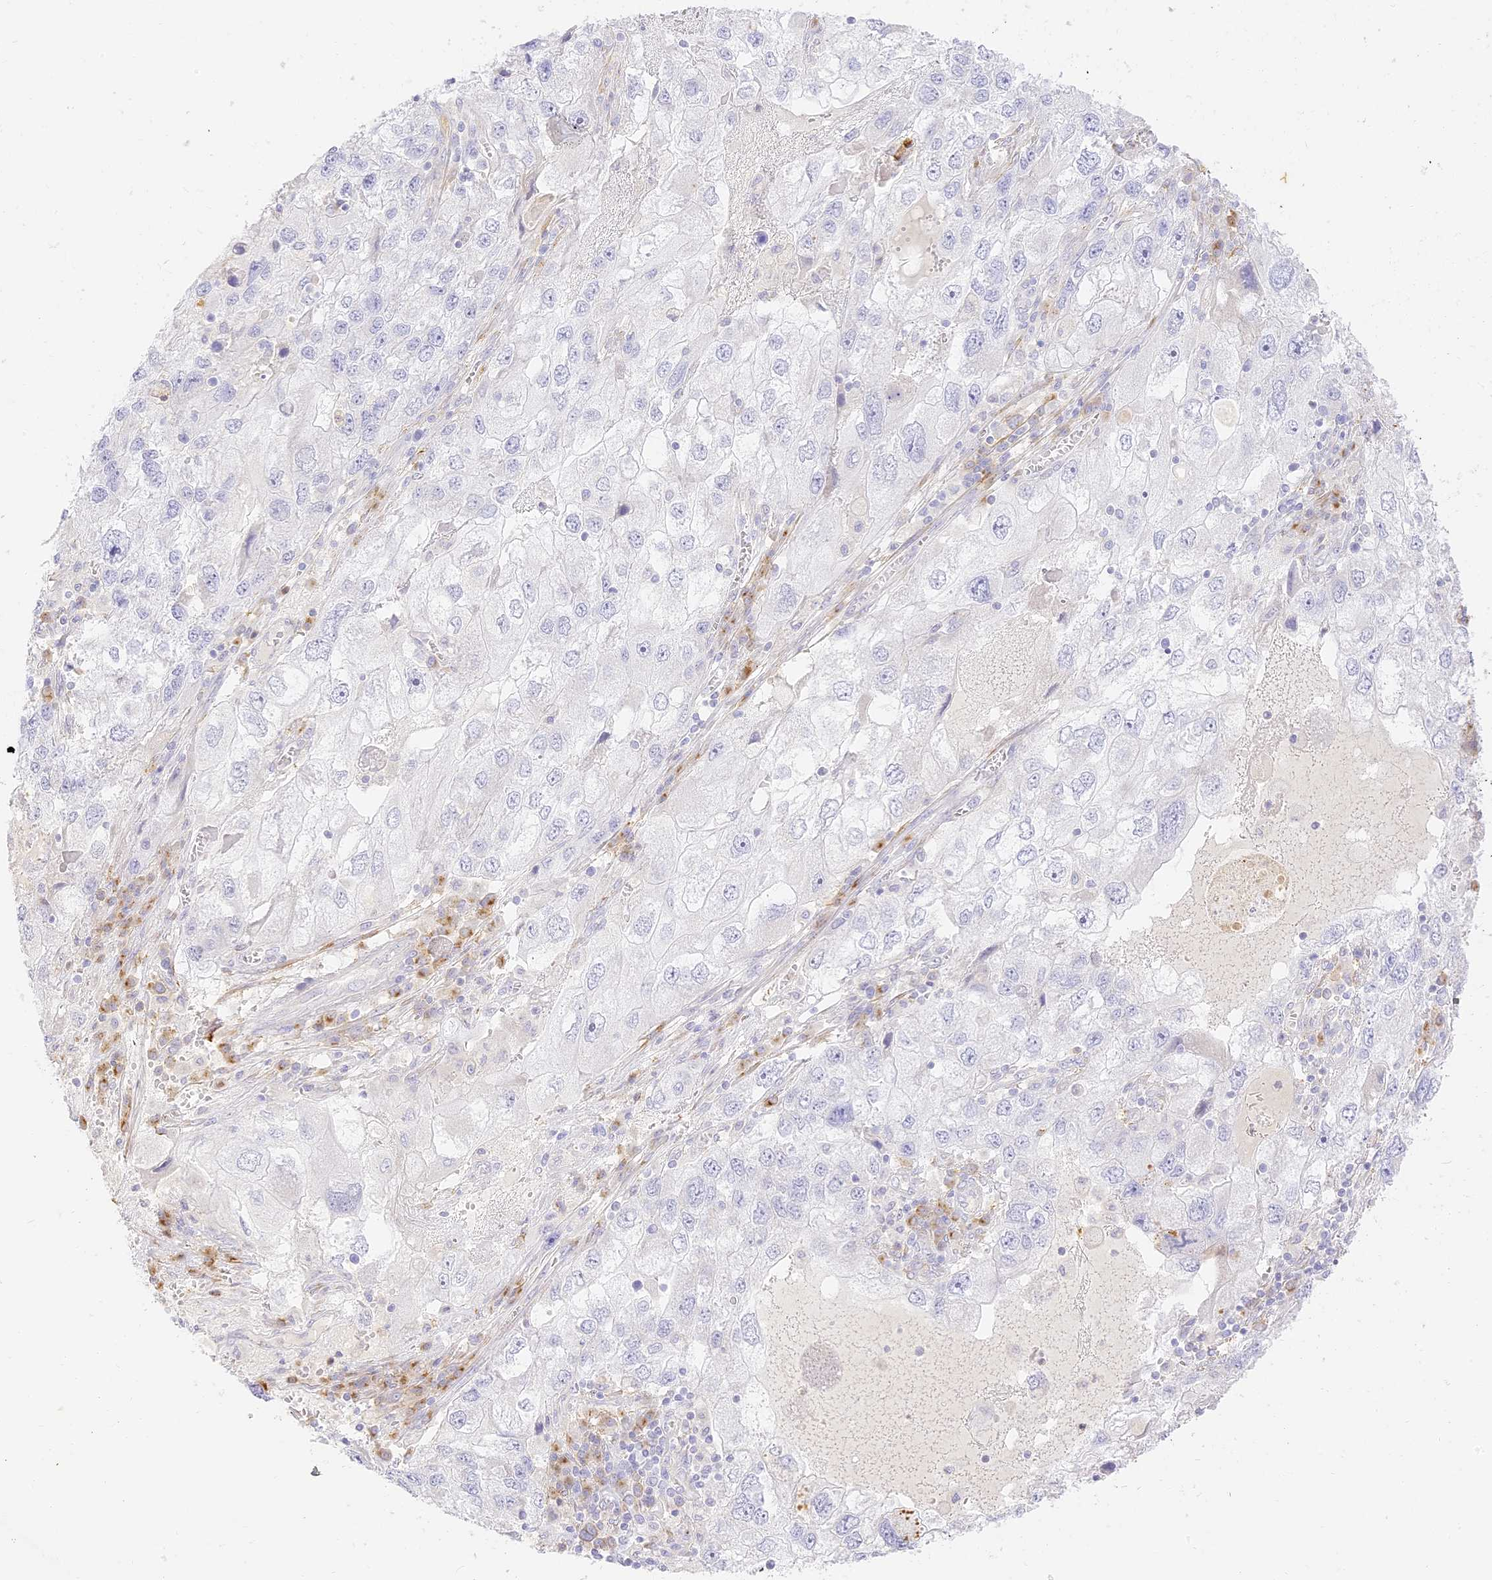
{"staining": {"intensity": "negative", "quantity": "none", "location": "none"}, "tissue": "endometrial cancer", "cell_type": "Tumor cells", "image_type": "cancer", "snomed": [{"axis": "morphology", "description": "Adenocarcinoma, NOS"}, {"axis": "topography", "description": "Endometrium"}], "caption": "DAB (3,3'-diaminobenzidine) immunohistochemical staining of human endometrial adenocarcinoma reveals no significant staining in tumor cells.", "gene": "SEC13", "patient": {"sex": "female", "age": 49}}